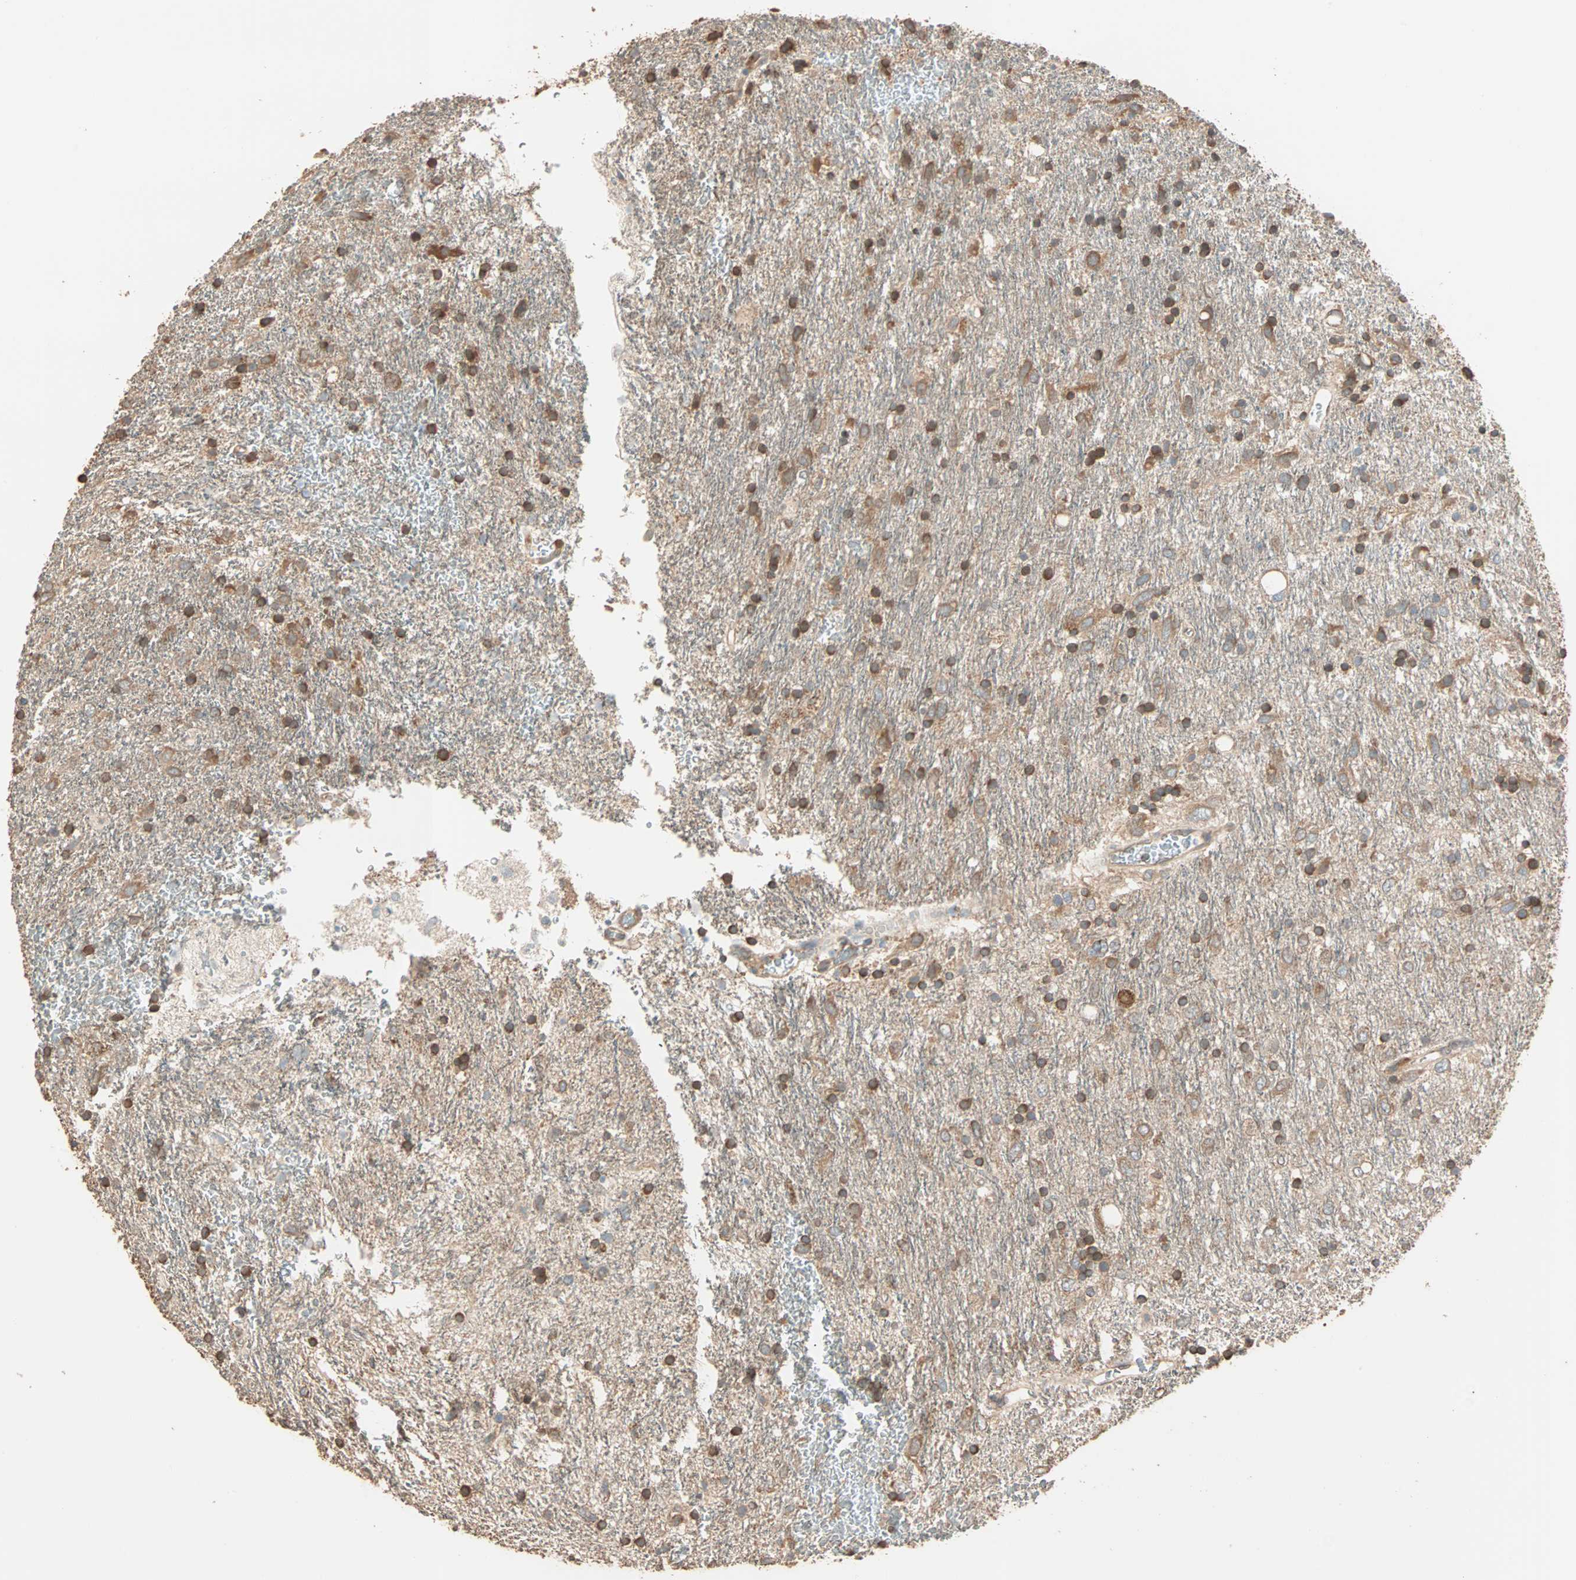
{"staining": {"intensity": "moderate", "quantity": ">75%", "location": "cytoplasmic/membranous"}, "tissue": "glioma", "cell_type": "Tumor cells", "image_type": "cancer", "snomed": [{"axis": "morphology", "description": "Glioma, malignant, Low grade"}, {"axis": "topography", "description": "Brain"}], "caption": "Protein staining by immunohistochemistry (IHC) exhibits moderate cytoplasmic/membranous positivity in approximately >75% of tumor cells in malignant glioma (low-grade). (IHC, brightfield microscopy, high magnification).", "gene": "EIF4G2", "patient": {"sex": "male", "age": 77}}